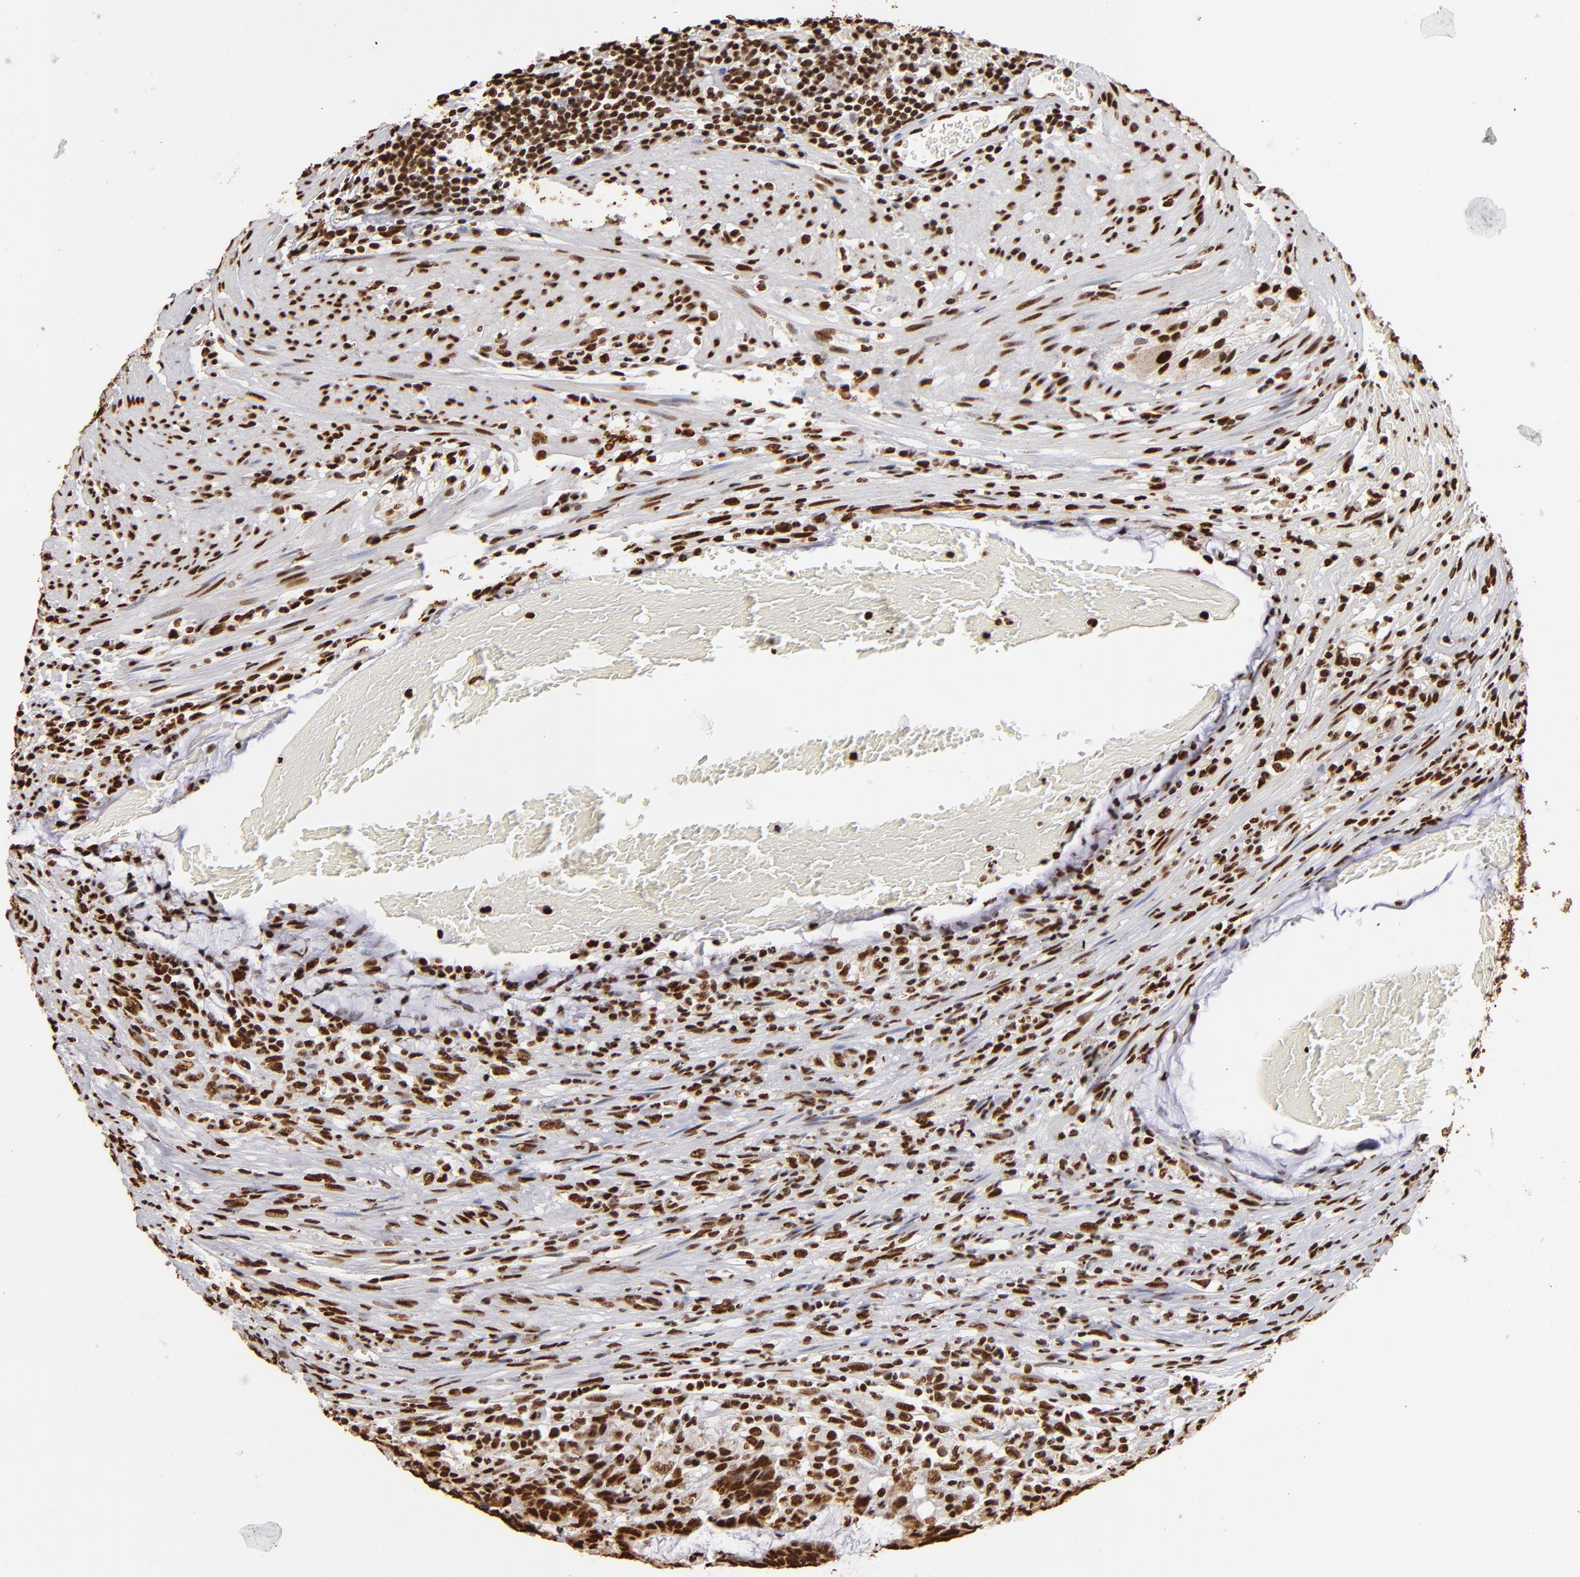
{"staining": {"intensity": "strong", "quantity": ">75%", "location": "nuclear"}, "tissue": "colorectal cancer", "cell_type": "Tumor cells", "image_type": "cancer", "snomed": [{"axis": "morphology", "description": "Adenocarcinoma, NOS"}, {"axis": "topography", "description": "Colon"}], "caption": "High-magnification brightfield microscopy of colorectal cancer stained with DAB (3,3'-diaminobenzidine) (brown) and counterstained with hematoxylin (blue). tumor cells exhibit strong nuclear expression is seen in about>75% of cells.", "gene": "ILF3", "patient": {"sex": "male", "age": 54}}